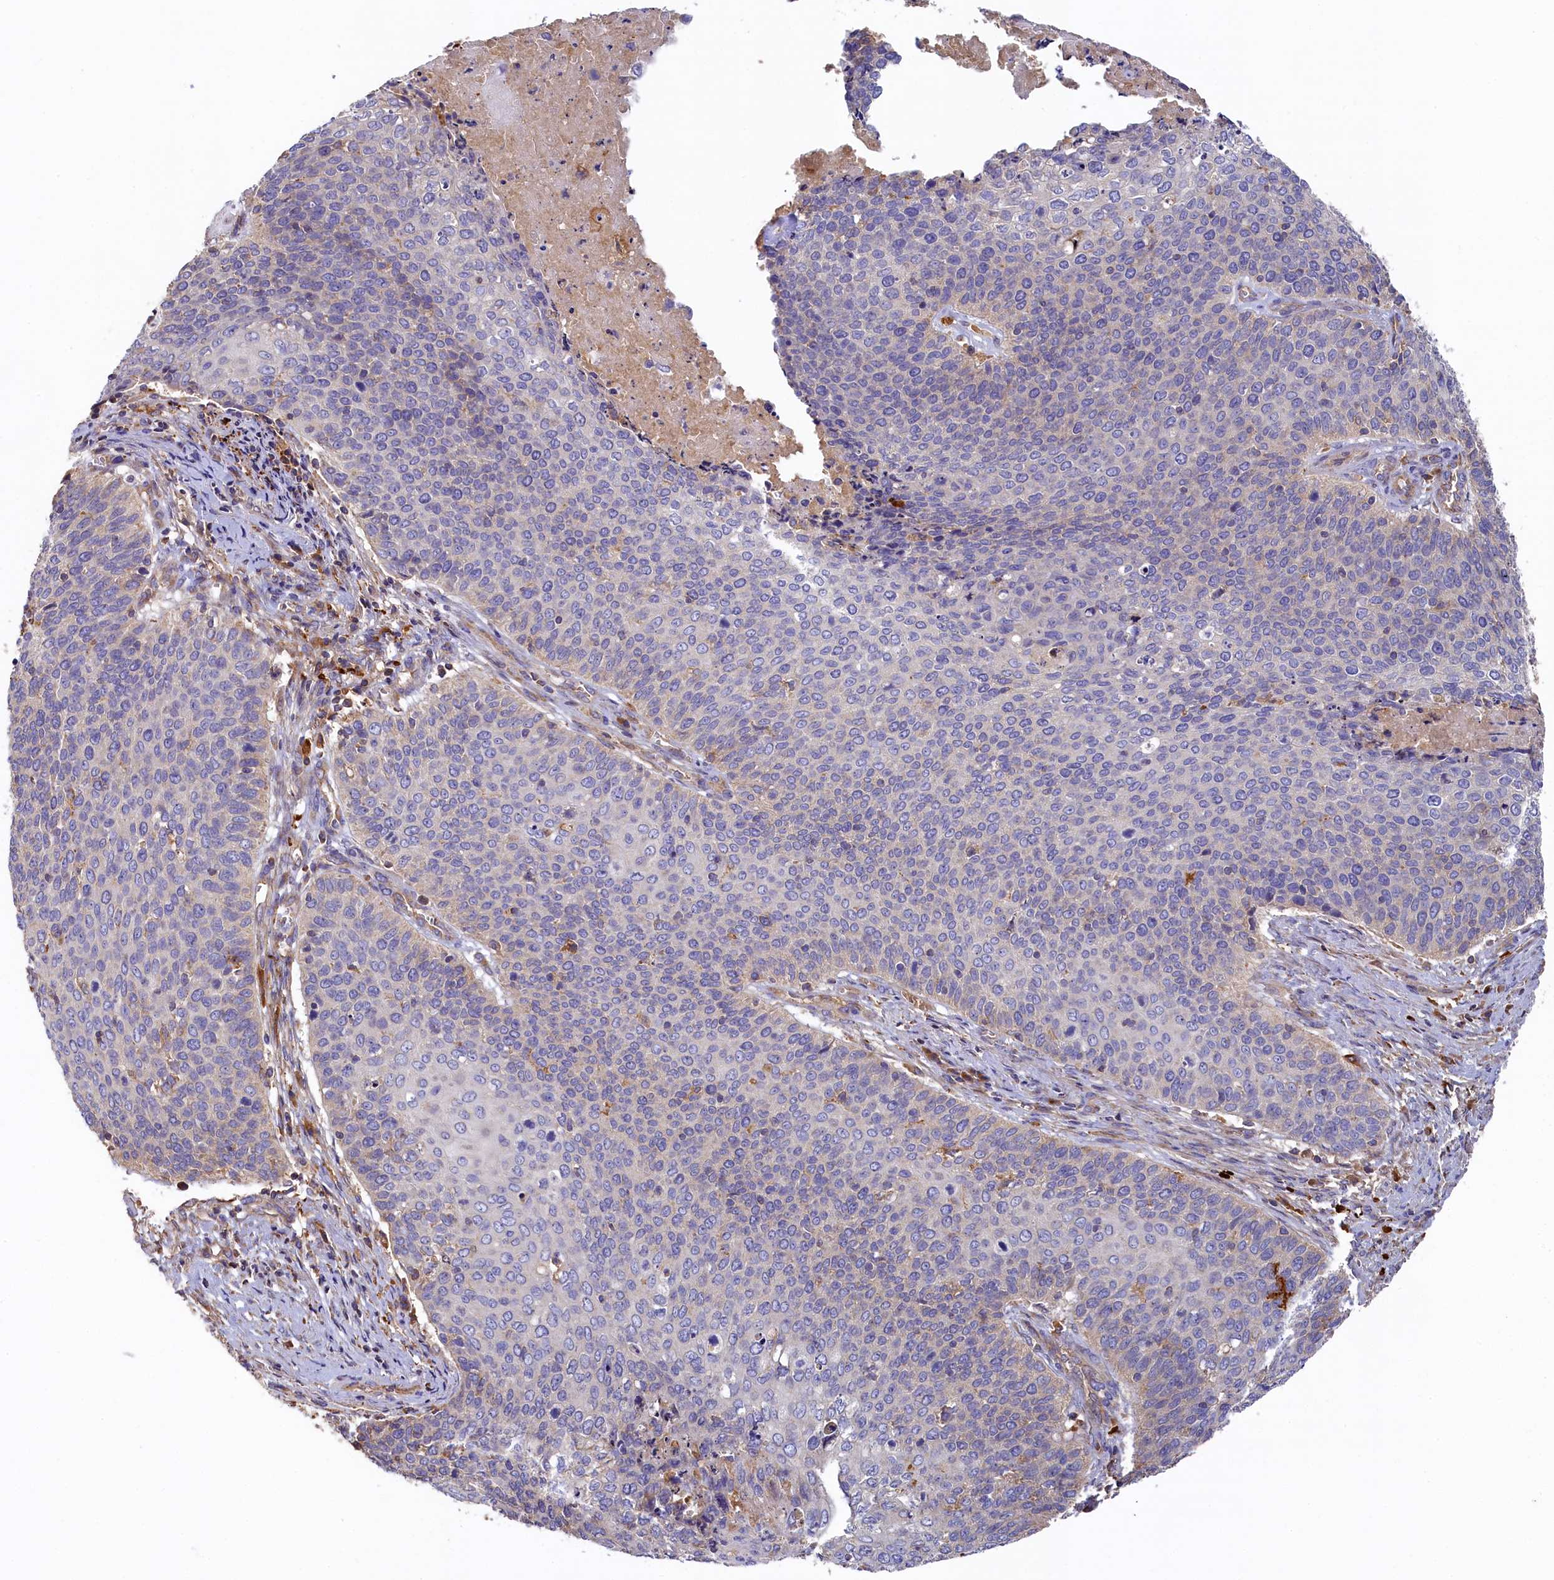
{"staining": {"intensity": "negative", "quantity": "none", "location": "none"}, "tissue": "cervical cancer", "cell_type": "Tumor cells", "image_type": "cancer", "snomed": [{"axis": "morphology", "description": "Squamous cell carcinoma, NOS"}, {"axis": "topography", "description": "Cervix"}], "caption": "This is an immunohistochemistry (IHC) micrograph of human cervical cancer (squamous cell carcinoma). There is no expression in tumor cells.", "gene": "SEC31B", "patient": {"sex": "female", "age": 39}}